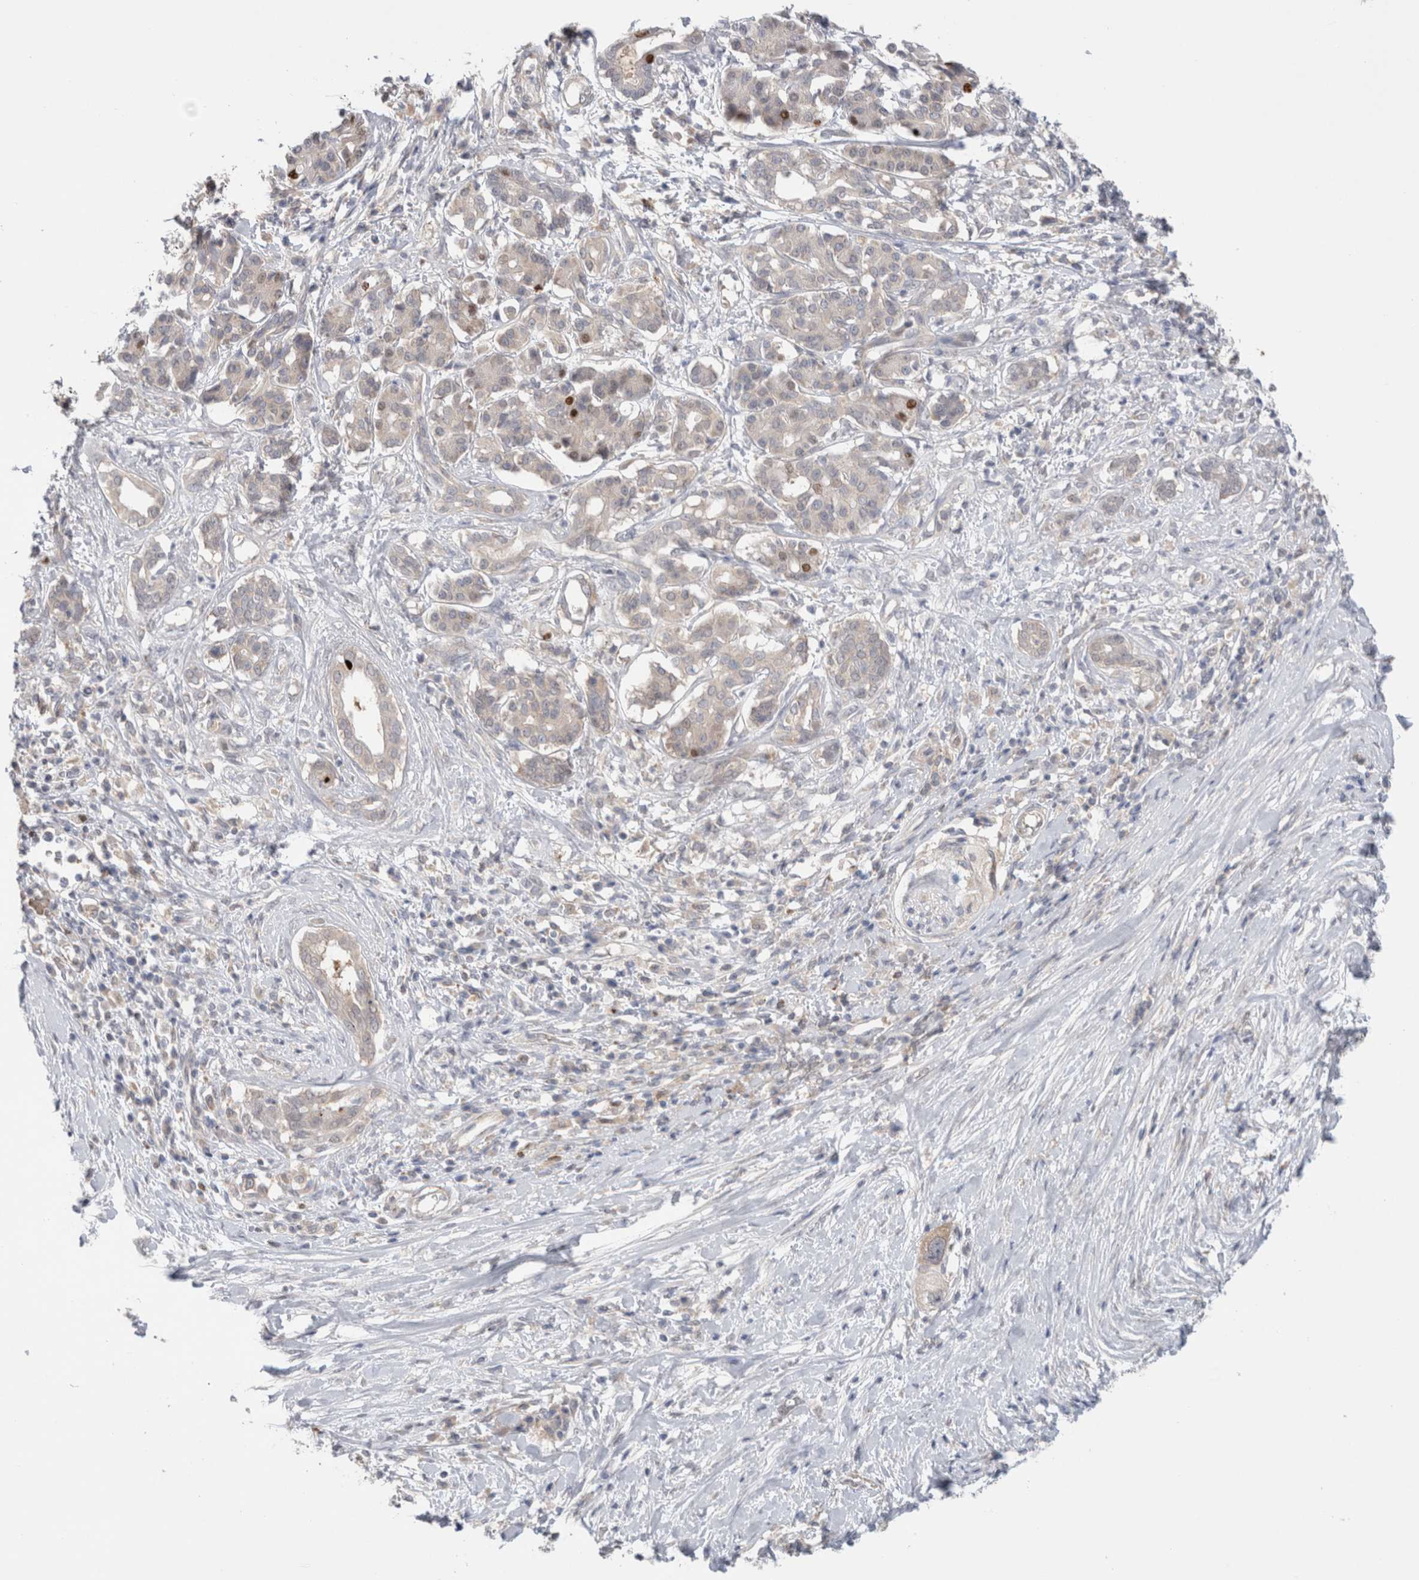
{"staining": {"intensity": "weak", "quantity": "<25%", "location": "cytoplasmic/membranous"}, "tissue": "pancreatic cancer", "cell_type": "Tumor cells", "image_type": "cancer", "snomed": [{"axis": "morphology", "description": "Adenocarcinoma, NOS"}, {"axis": "topography", "description": "Pancreas"}], "caption": "This is an immunohistochemistry (IHC) photomicrograph of human adenocarcinoma (pancreatic). There is no expression in tumor cells.", "gene": "NDOR1", "patient": {"sex": "female", "age": 56}}